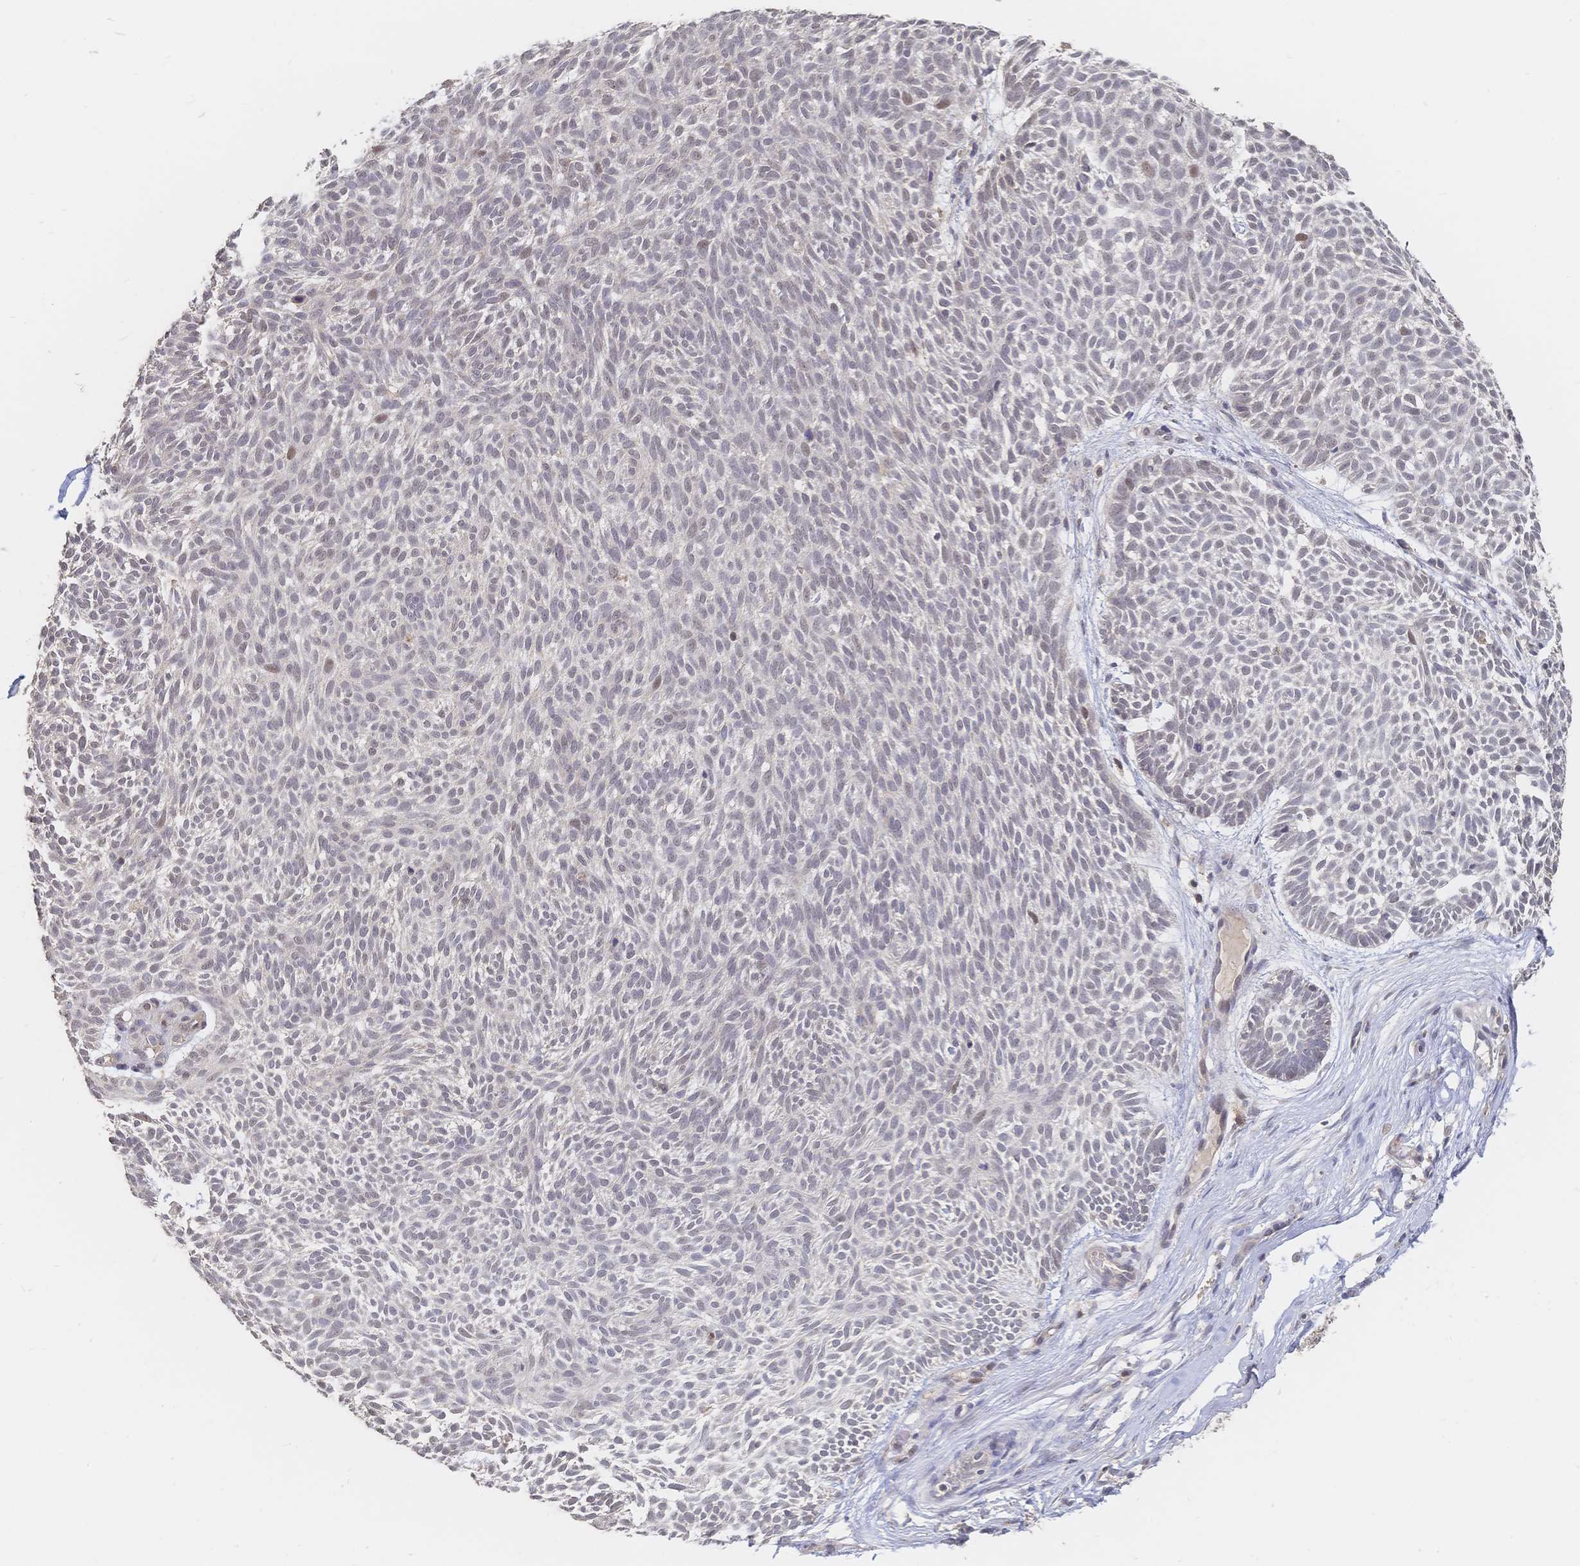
{"staining": {"intensity": "negative", "quantity": "none", "location": "none"}, "tissue": "skin cancer", "cell_type": "Tumor cells", "image_type": "cancer", "snomed": [{"axis": "morphology", "description": "Basal cell carcinoma"}, {"axis": "topography", "description": "Skin"}], "caption": "Protein analysis of skin cancer (basal cell carcinoma) shows no significant expression in tumor cells.", "gene": "LRP5", "patient": {"sex": "male", "age": 89}}